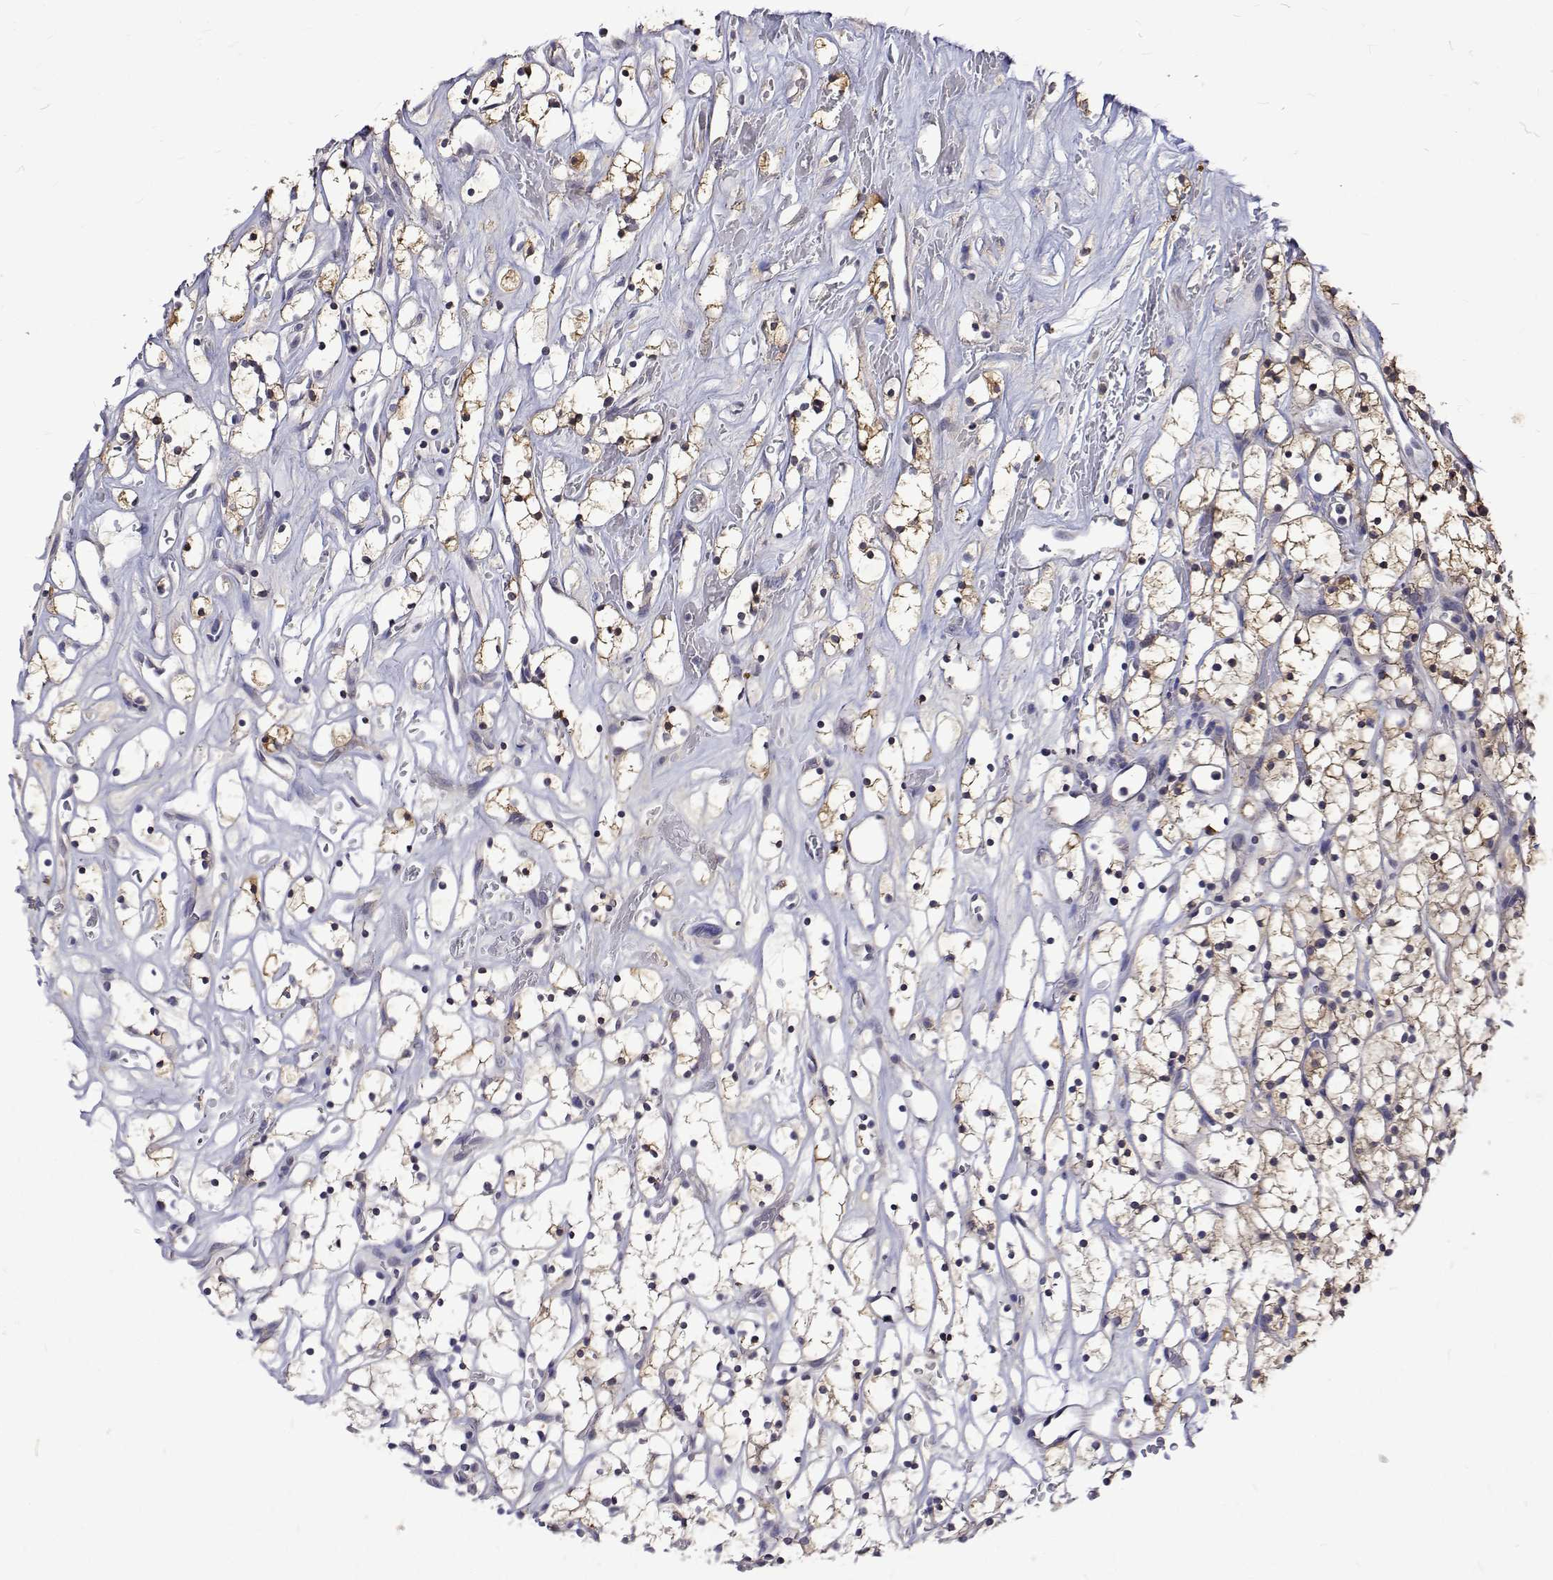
{"staining": {"intensity": "weak", "quantity": "25%-75%", "location": "cytoplasmic/membranous"}, "tissue": "renal cancer", "cell_type": "Tumor cells", "image_type": "cancer", "snomed": [{"axis": "morphology", "description": "Adenocarcinoma, NOS"}, {"axis": "topography", "description": "Kidney"}], "caption": "Immunohistochemical staining of adenocarcinoma (renal) demonstrates low levels of weak cytoplasmic/membranous protein positivity in about 25%-75% of tumor cells. (IHC, brightfield microscopy, high magnification).", "gene": "PADI1", "patient": {"sex": "female", "age": 64}}